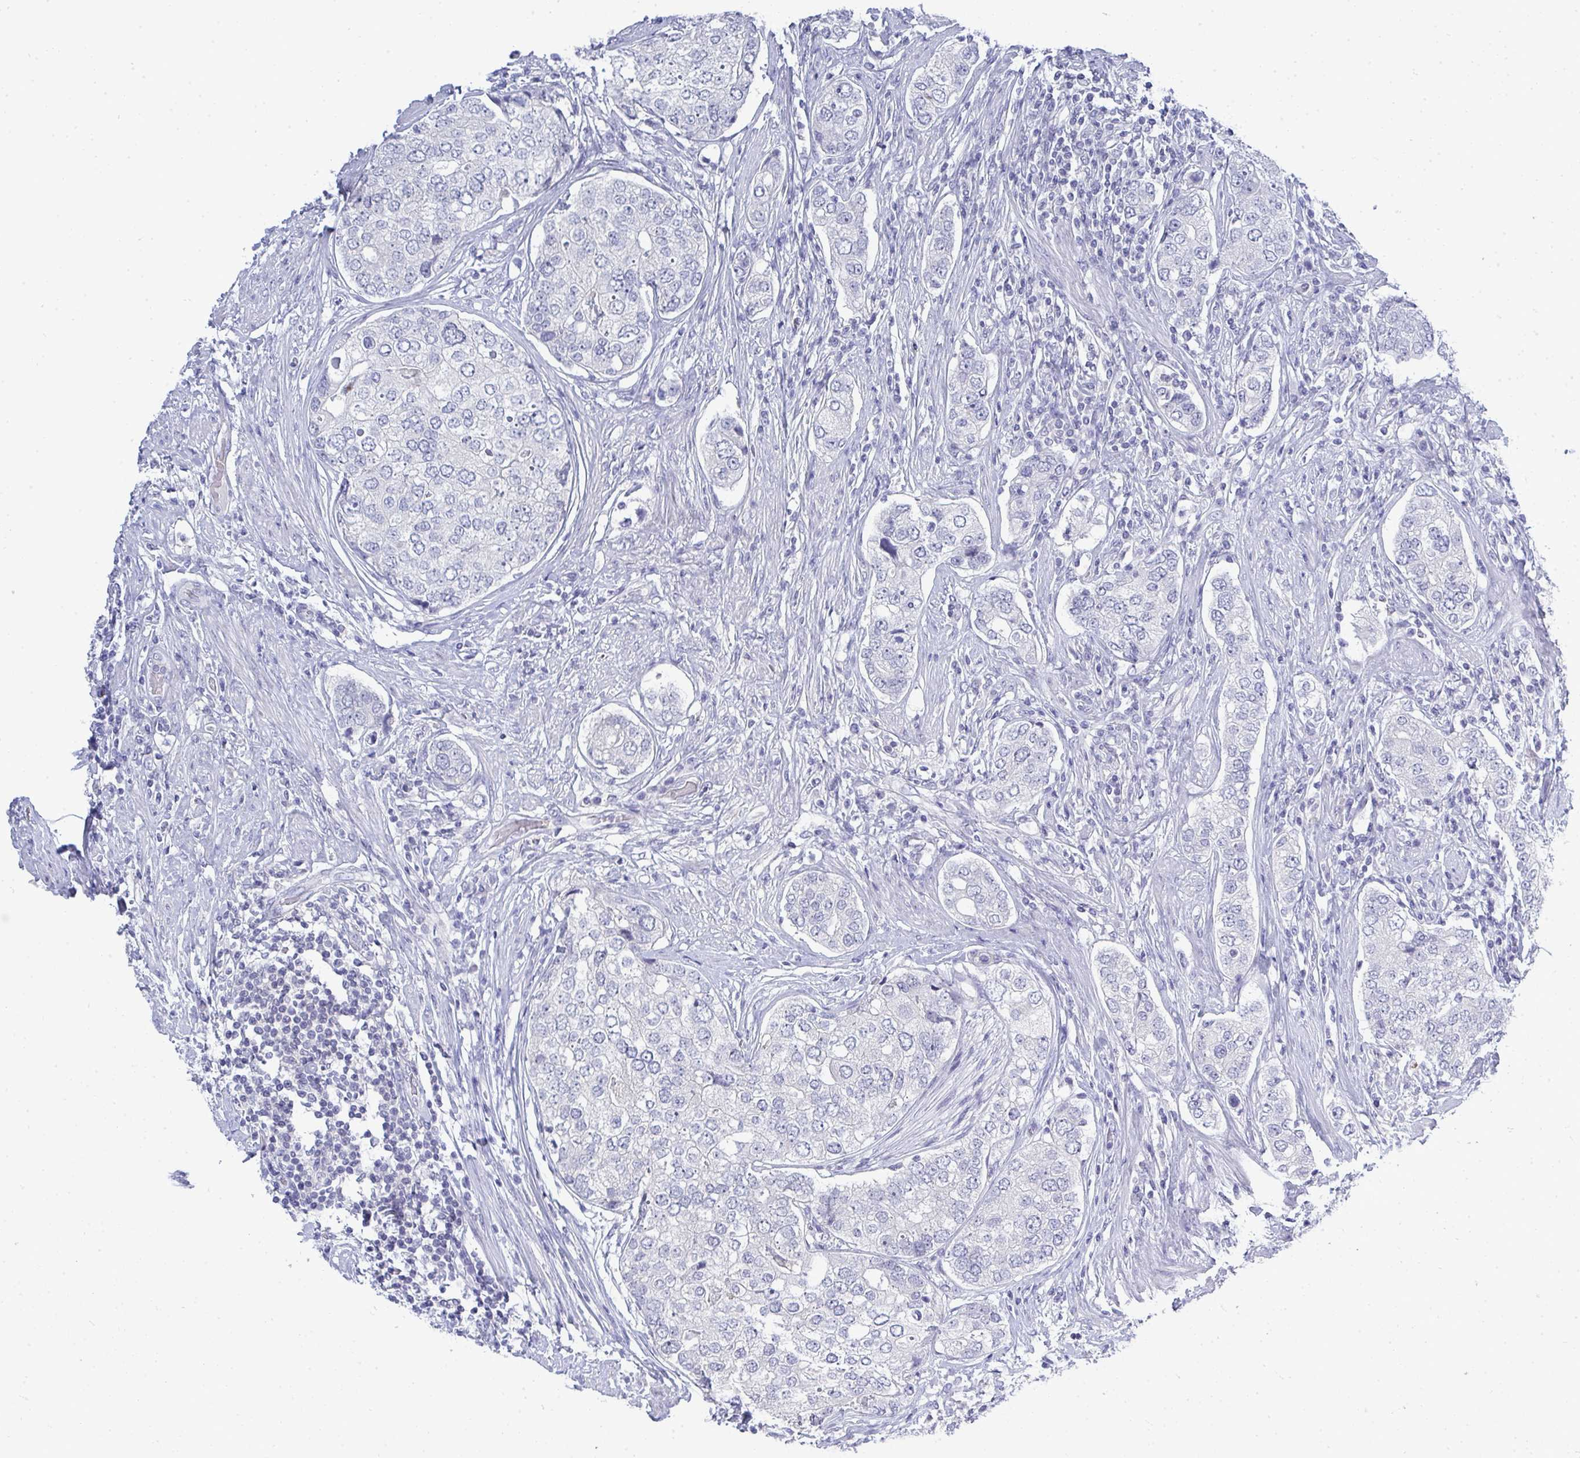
{"staining": {"intensity": "negative", "quantity": "none", "location": "none"}, "tissue": "prostate cancer", "cell_type": "Tumor cells", "image_type": "cancer", "snomed": [{"axis": "morphology", "description": "Adenocarcinoma, High grade"}, {"axis": "topography", "description": "Prostate"}], "caption": "Immunohistochemistry micrograph of neoplastic tissue: human prostate cancer stained with DAB shows no significant protein staining in tumor cells. The staining was performed using DAB (3,3'-diaminobenzidine) to visualize the protein expression in brown, while the nuclei were stained in blue with hematoxylin (Magnification: 20x).", "gene": "TMEM82", "patient": {"sex": "male", "age": 60}}